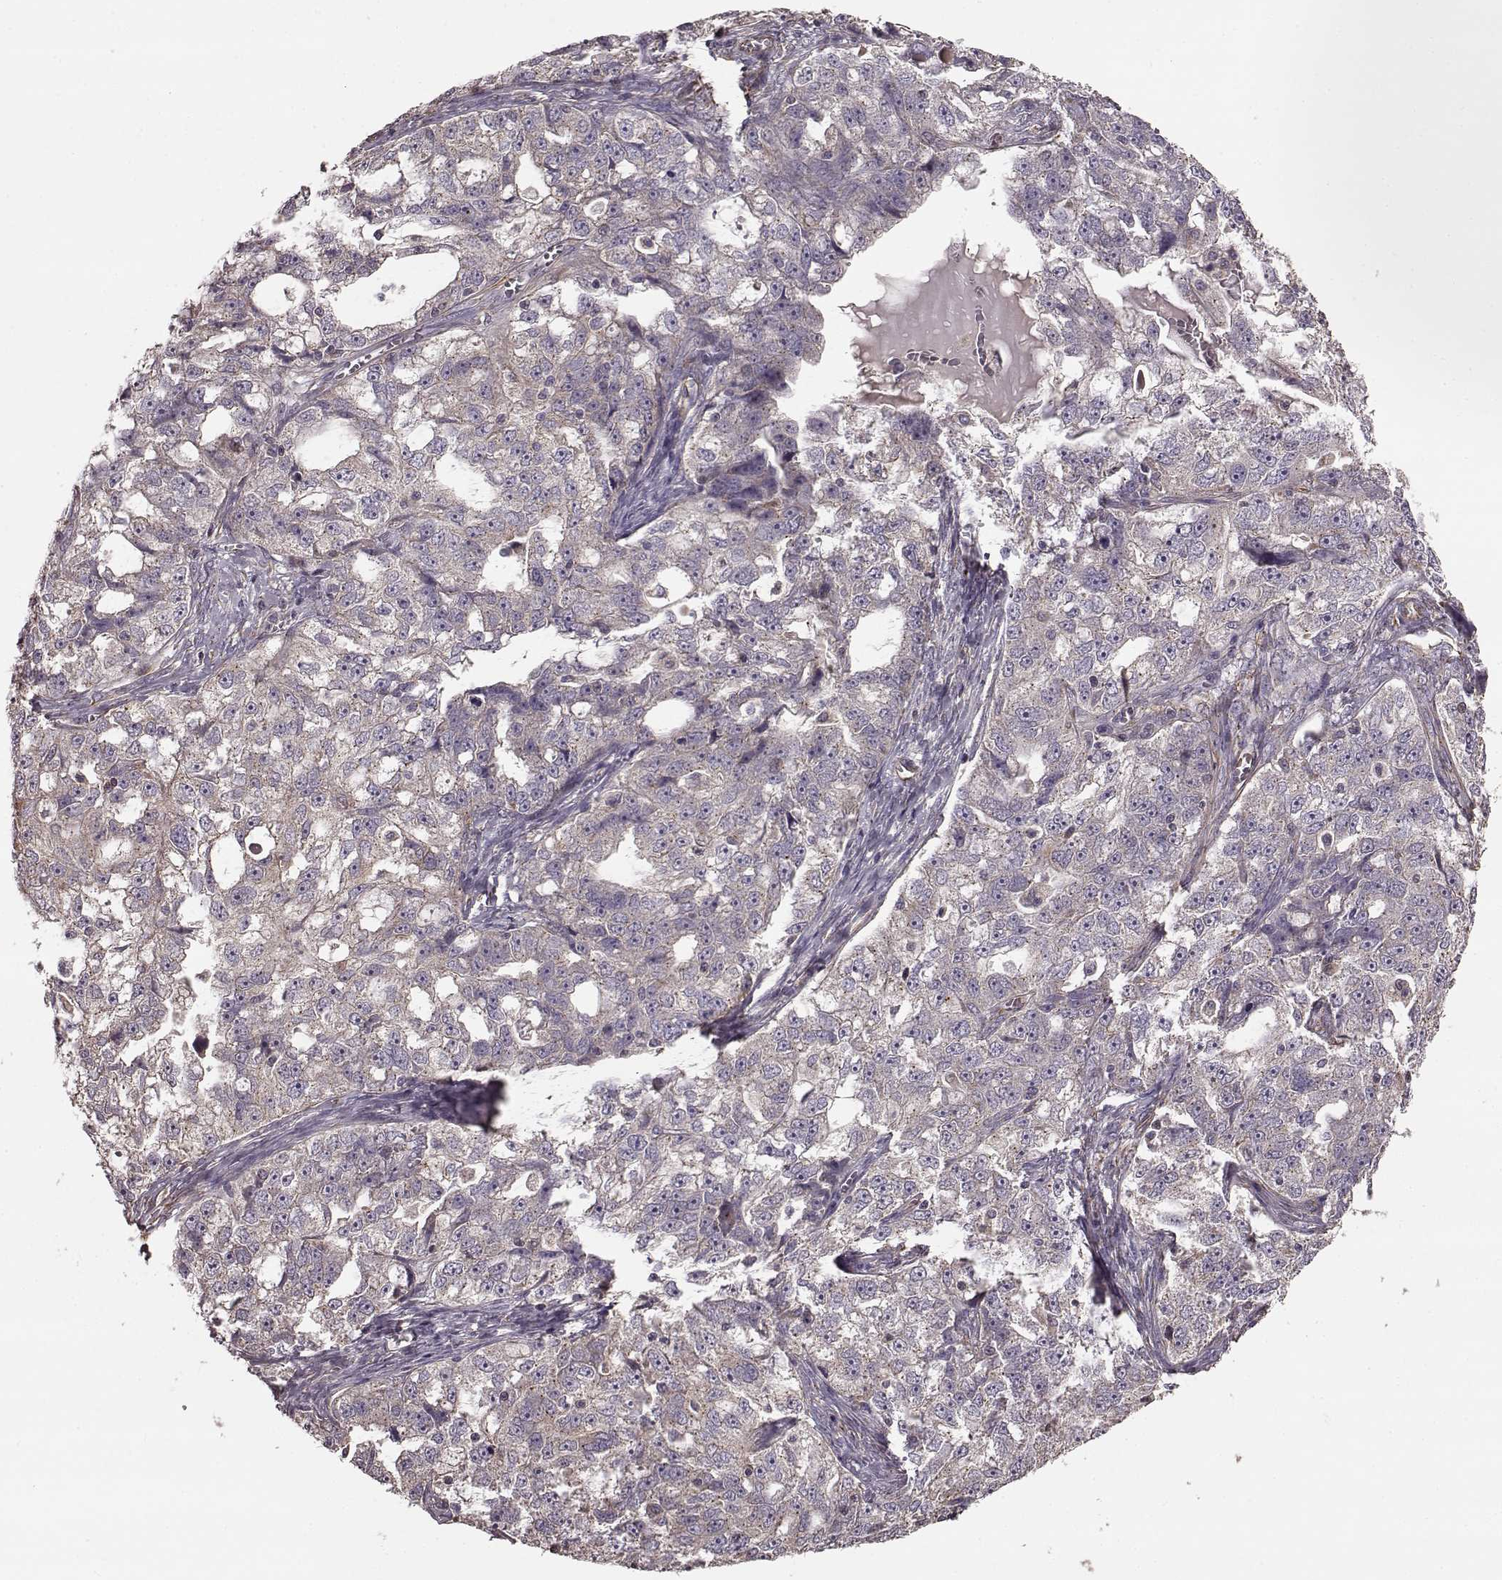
{"staining": {"intensity": "negative", "quantity": "none", "location": "none"}, "tissue": "ovarian cancer", "cell_type": "Tumor cells", "image_type": "cancer", "snomed": [{"axis": "morphology", "description": "Cystadenocarcinoma, serous, NOS"}, {"axis": "topography", "description": "Ovary"}], "caption": "IHC image of neoplastic tissue: ovarian cancer (serous cystadenocarcinoma) stained with DAB (3,3'-diaminobenzidine) demonstrates no significant protein staining in tumor cells. (Brightfield microscopy of DAB (3,3'-diaminobenzidine) immunohistochemistry (IHC) at high magnification).", "gene": "NTF3", "patient": {"sex": "female", "age": 51}}